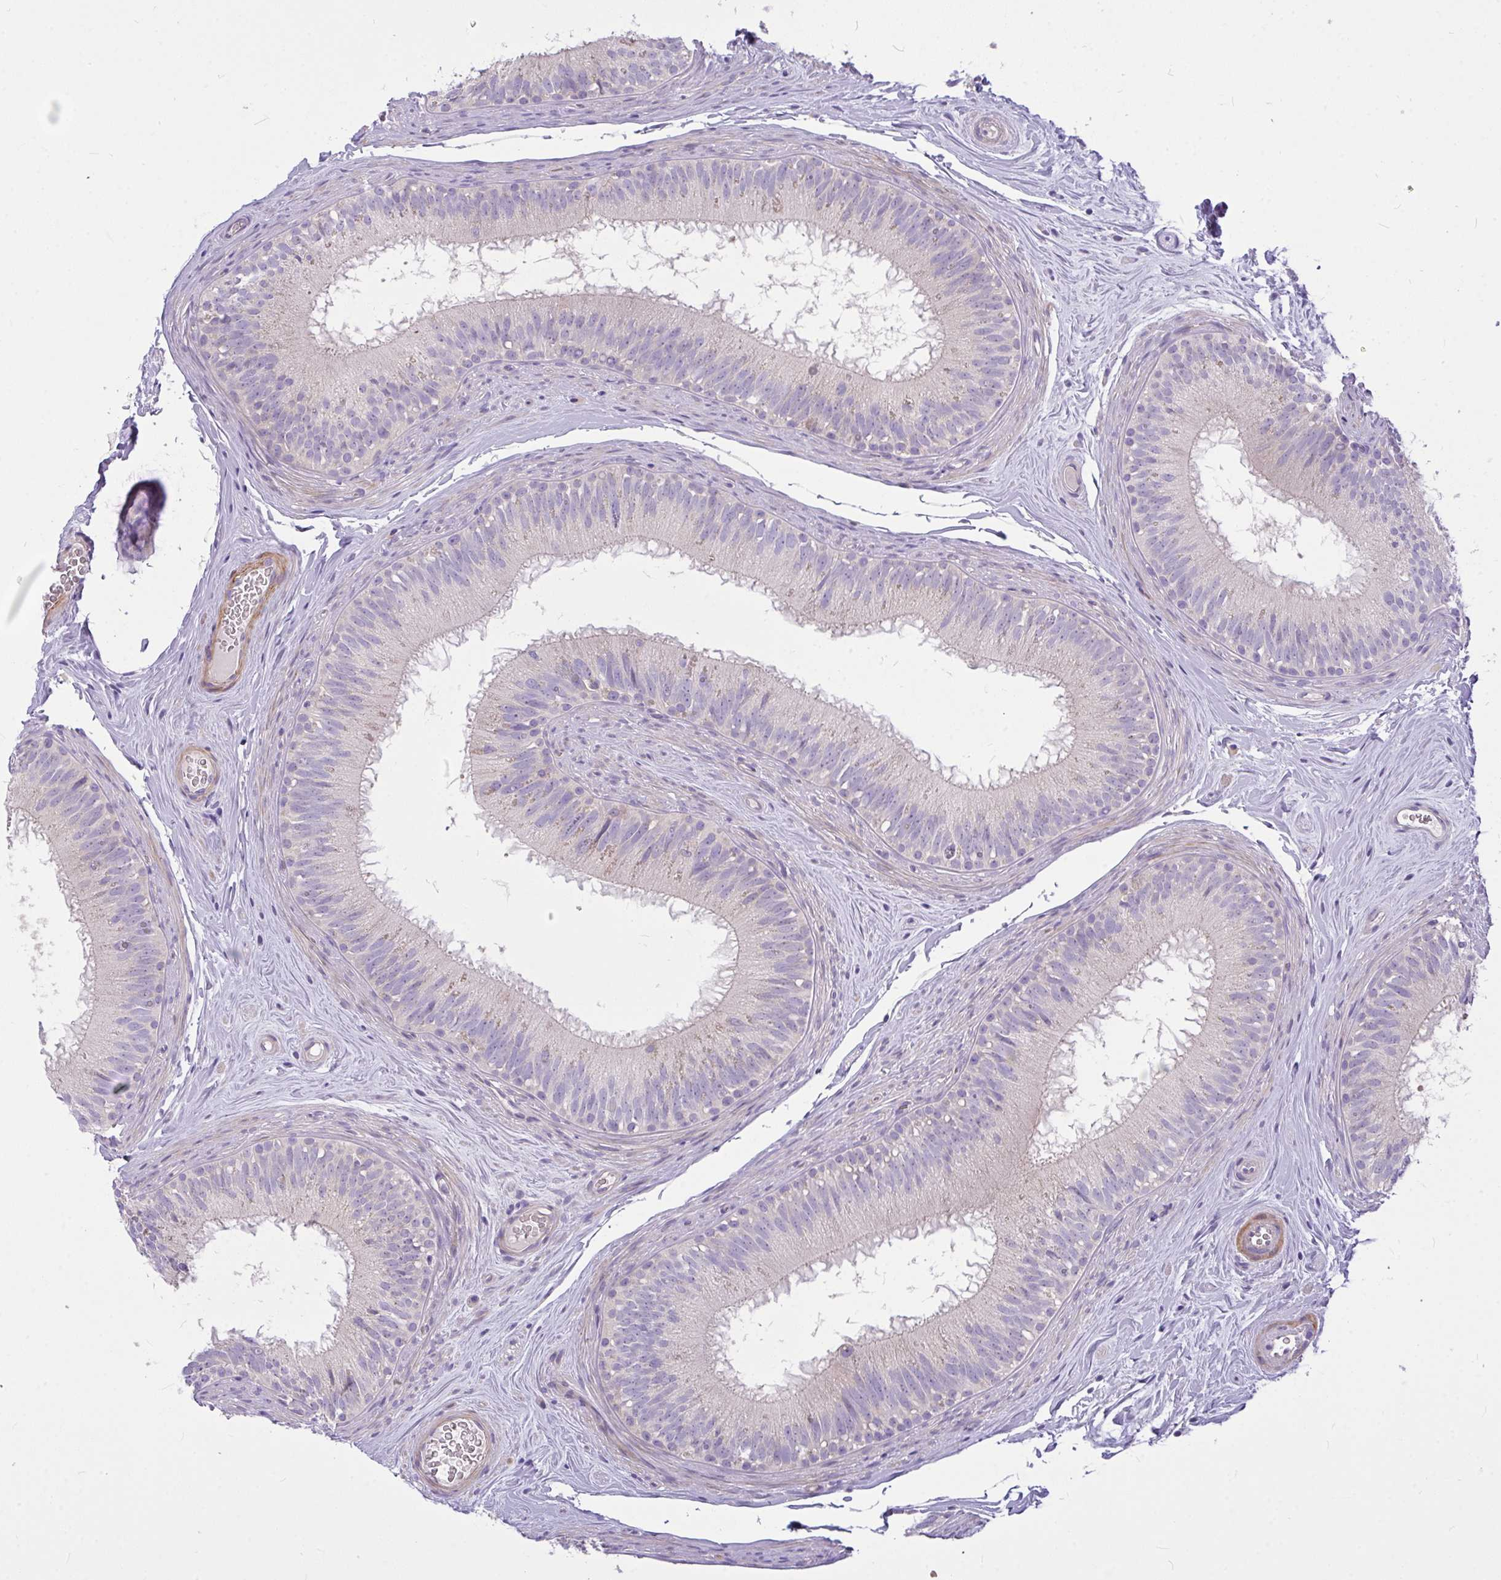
{"staining": {"intensity": "negative", "quantity": "none", "location": "none"}, "tissue": "epididymis", "cell_type": "Glandular cells", "image_type": "normal", "snomed": [{"axis": "morphology", "description": "Normal tissue, NOS"}, {"axis": "topography", "description": "Epididymis"}], "caption": "Histopathology image shows no significant protein expression in glandular cells of unremarkable epididymis. (Stains: DAB immunohistochemistry with hematoxylin counter stain, Microscopy: brightfield microscopy at high magnification).", "gene": "MOCS1", "patient": {"sex": "male", "age": 44}}